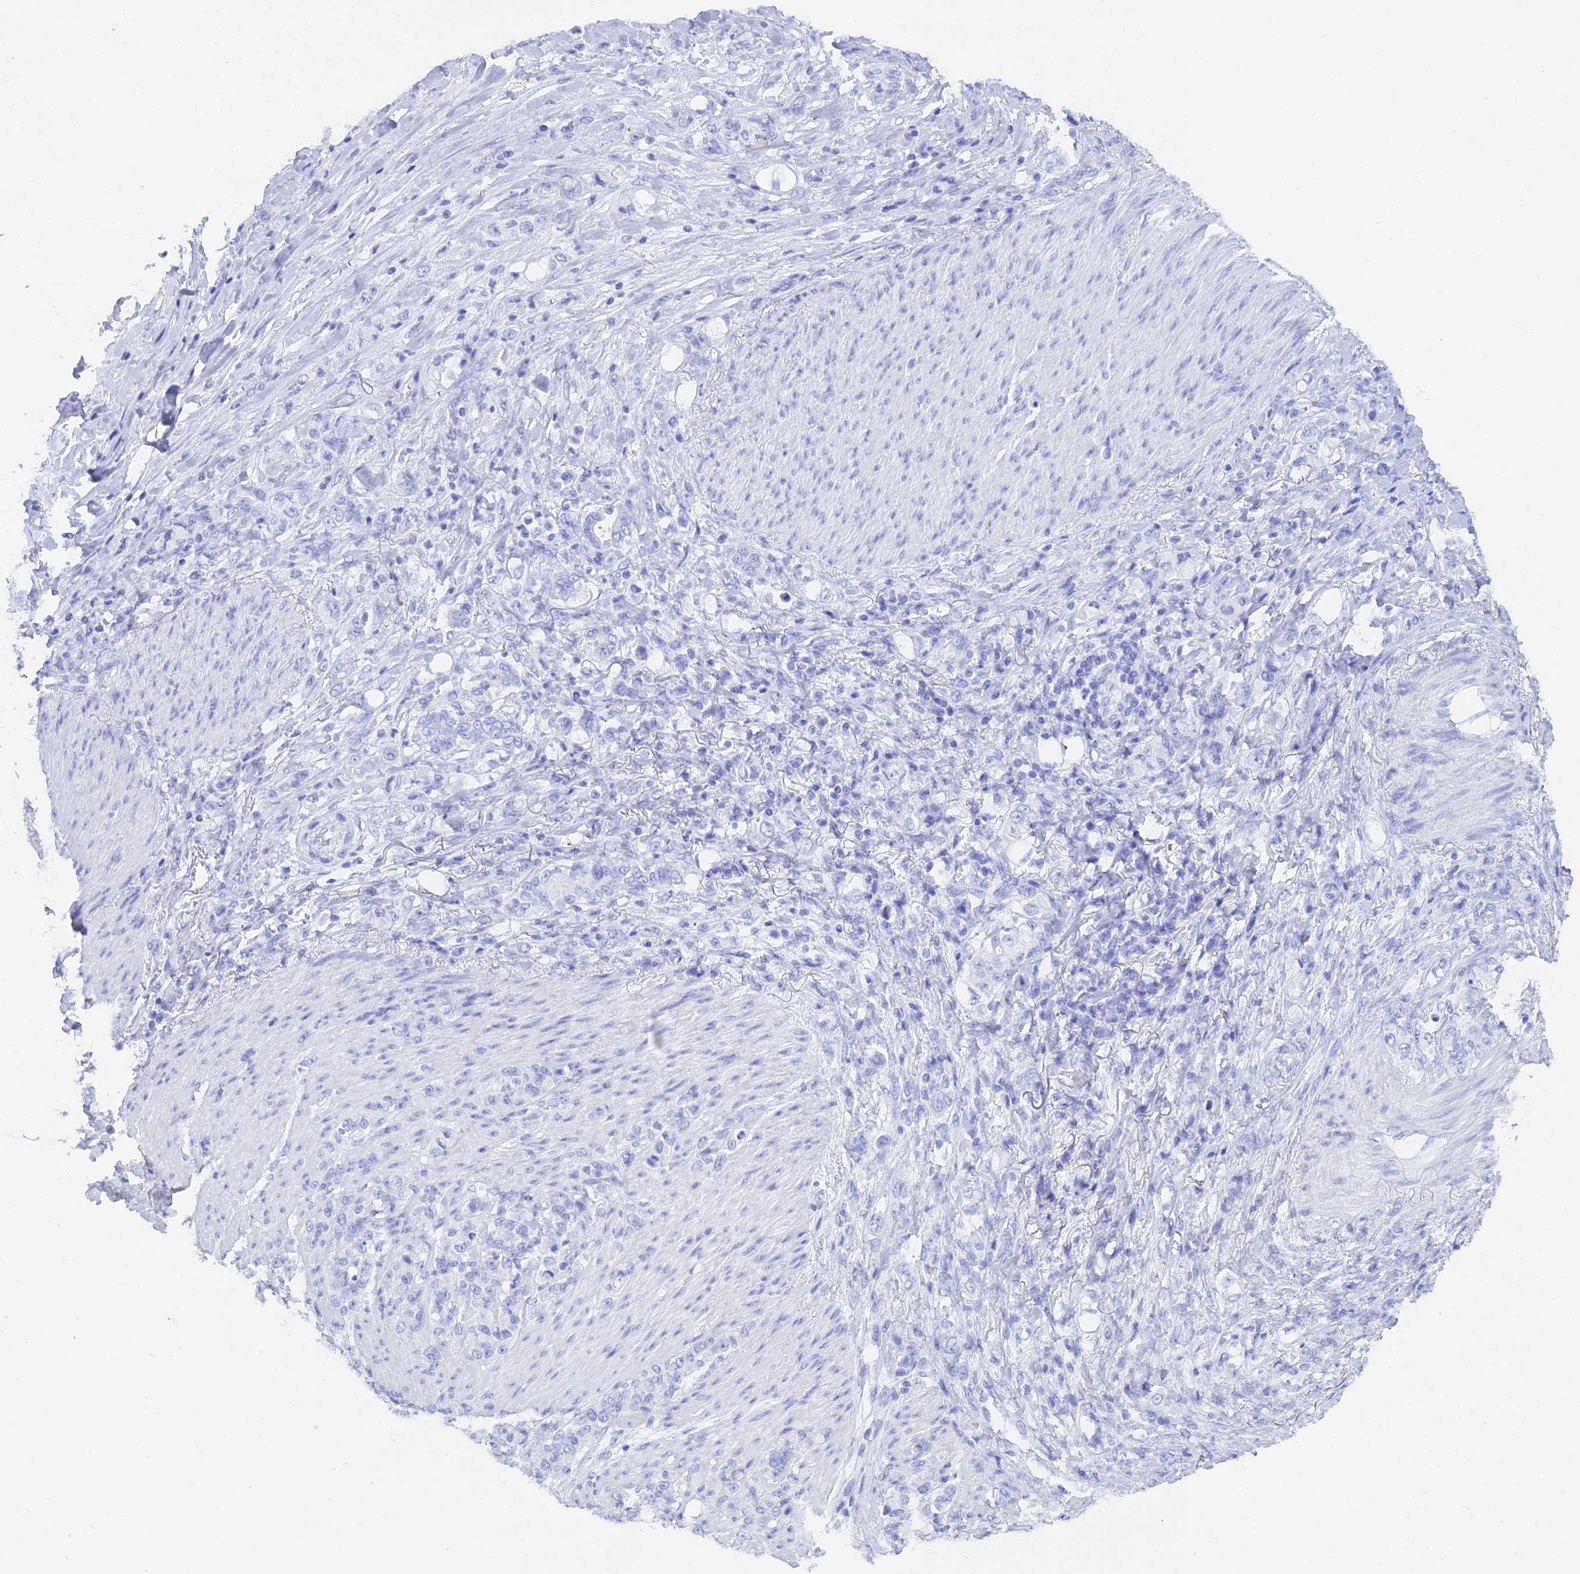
{"staining": {"intensity": "negative", "quantity": "none", "location": "none"}, "tissue": "stomach cancer", "cell_type": "Tumor cells", "image_type": "cancer", "snomed": [{"axis": "morphology", "description": "Adenocarcinoma, NOS"}, {"axis": "topography", "description": "Stomach"}], "caption": "A high-resolution photomicrograph shows IHC staining of adenocarcinoma (stomach), which displays no significant staining in tumor cells. (DAB (3,3'-diaminobenzidine) immunohistochemistry, high magnification).", "gene": "REG1A", "patient": {"sex": "female", "age": 79}}